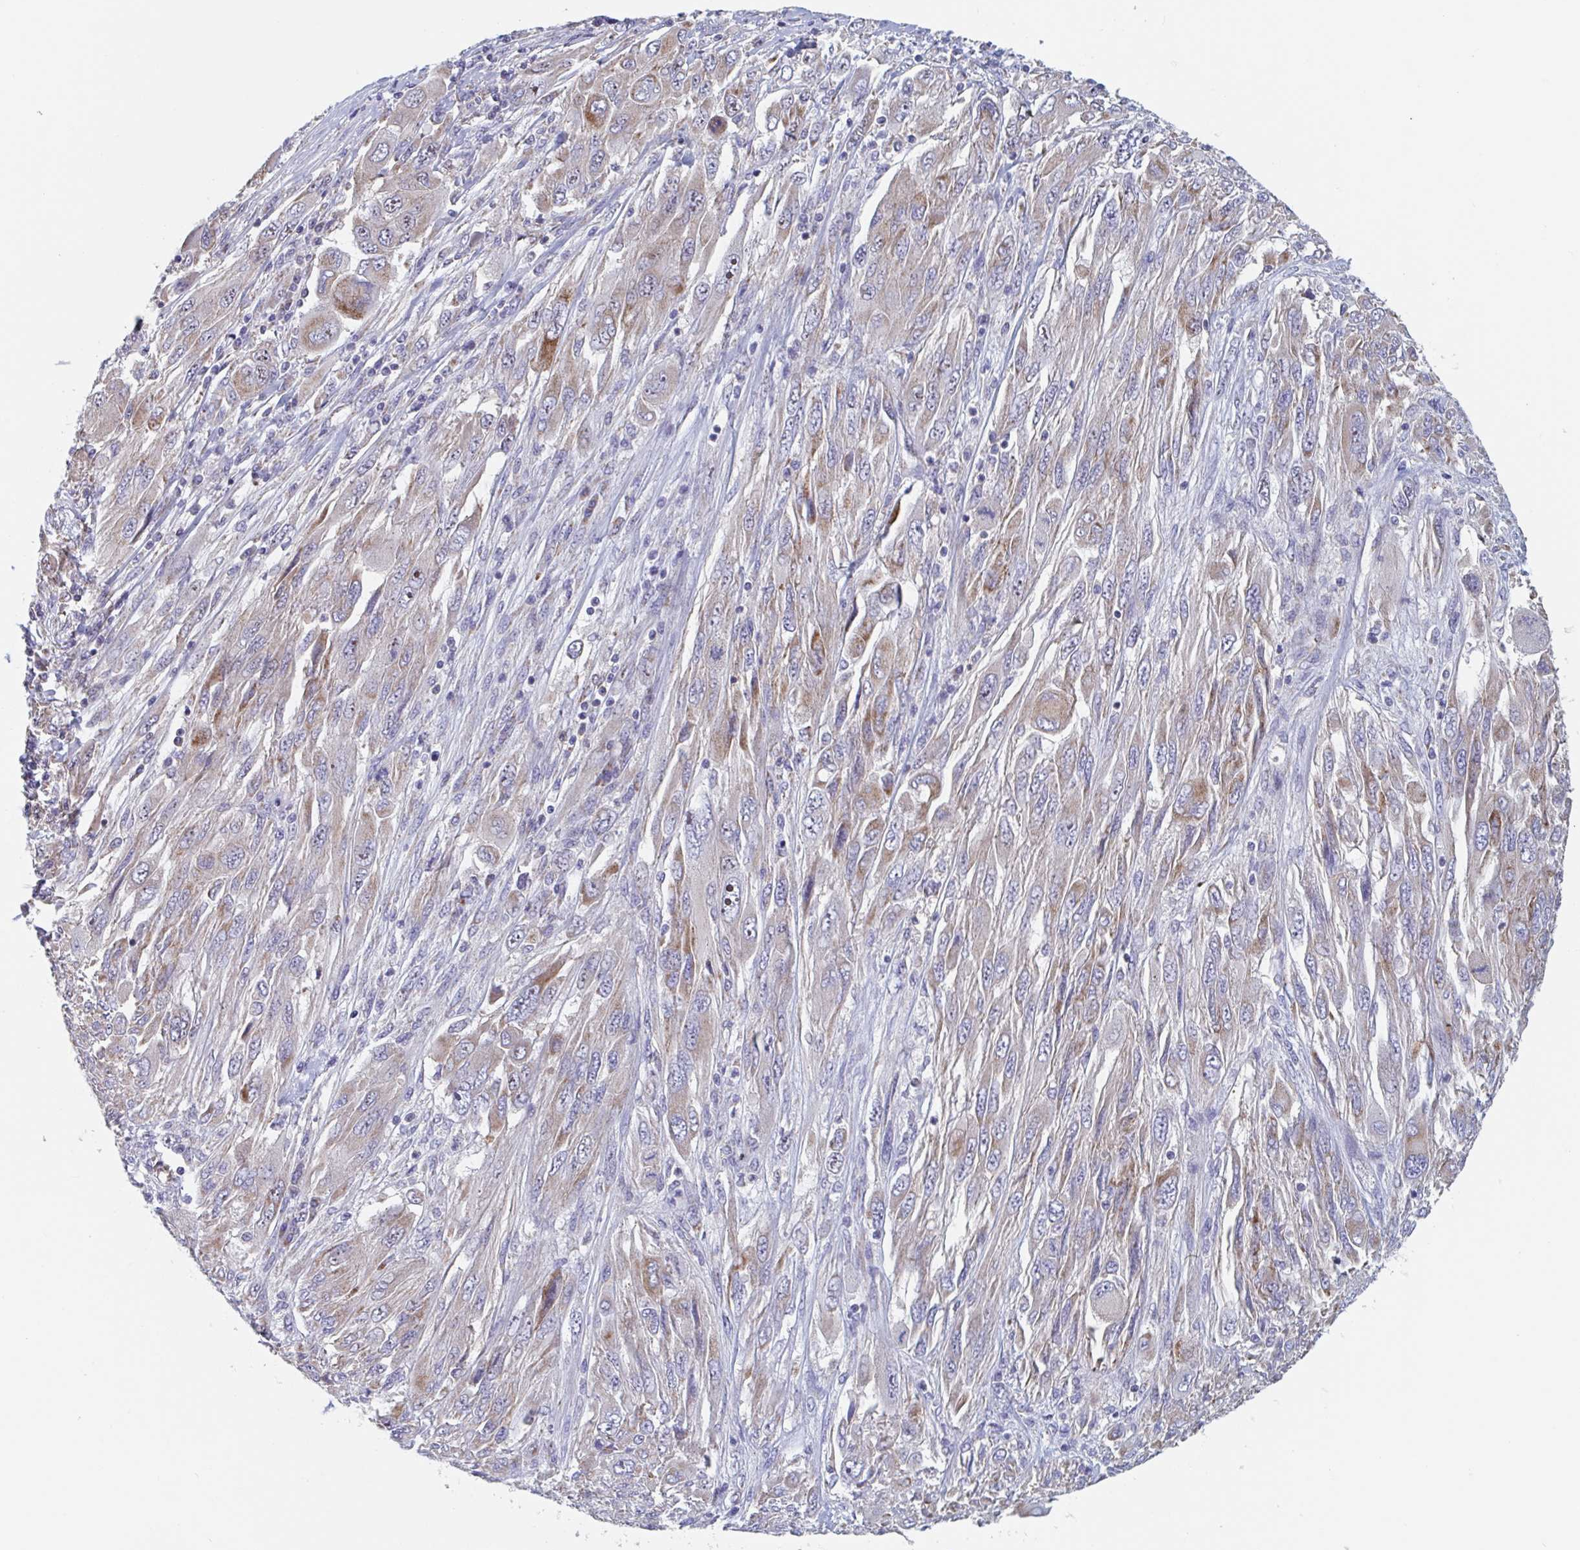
{"staining": {"intensity": "moderate", "quantity": "25%-75%", "location": "cytoplasmic/membranous"}, "tissue": "melanoma", "cell_type": "Tumor cells", "image_type": "cancer", "snomed": [{"axis": "morphology", "description": "Malignant melanoma, NOS"}, {"axis": "topography", "description": "Skin"}], "caption": "Malignant melanoma was stained to show a protein in brown. There is medium levels of moderate cytoplasmic/membranous staining in approximately 25%-75% of tumor cells.", "gene": "MRPL53", "patient": {"sex": "female", "age": 91}}